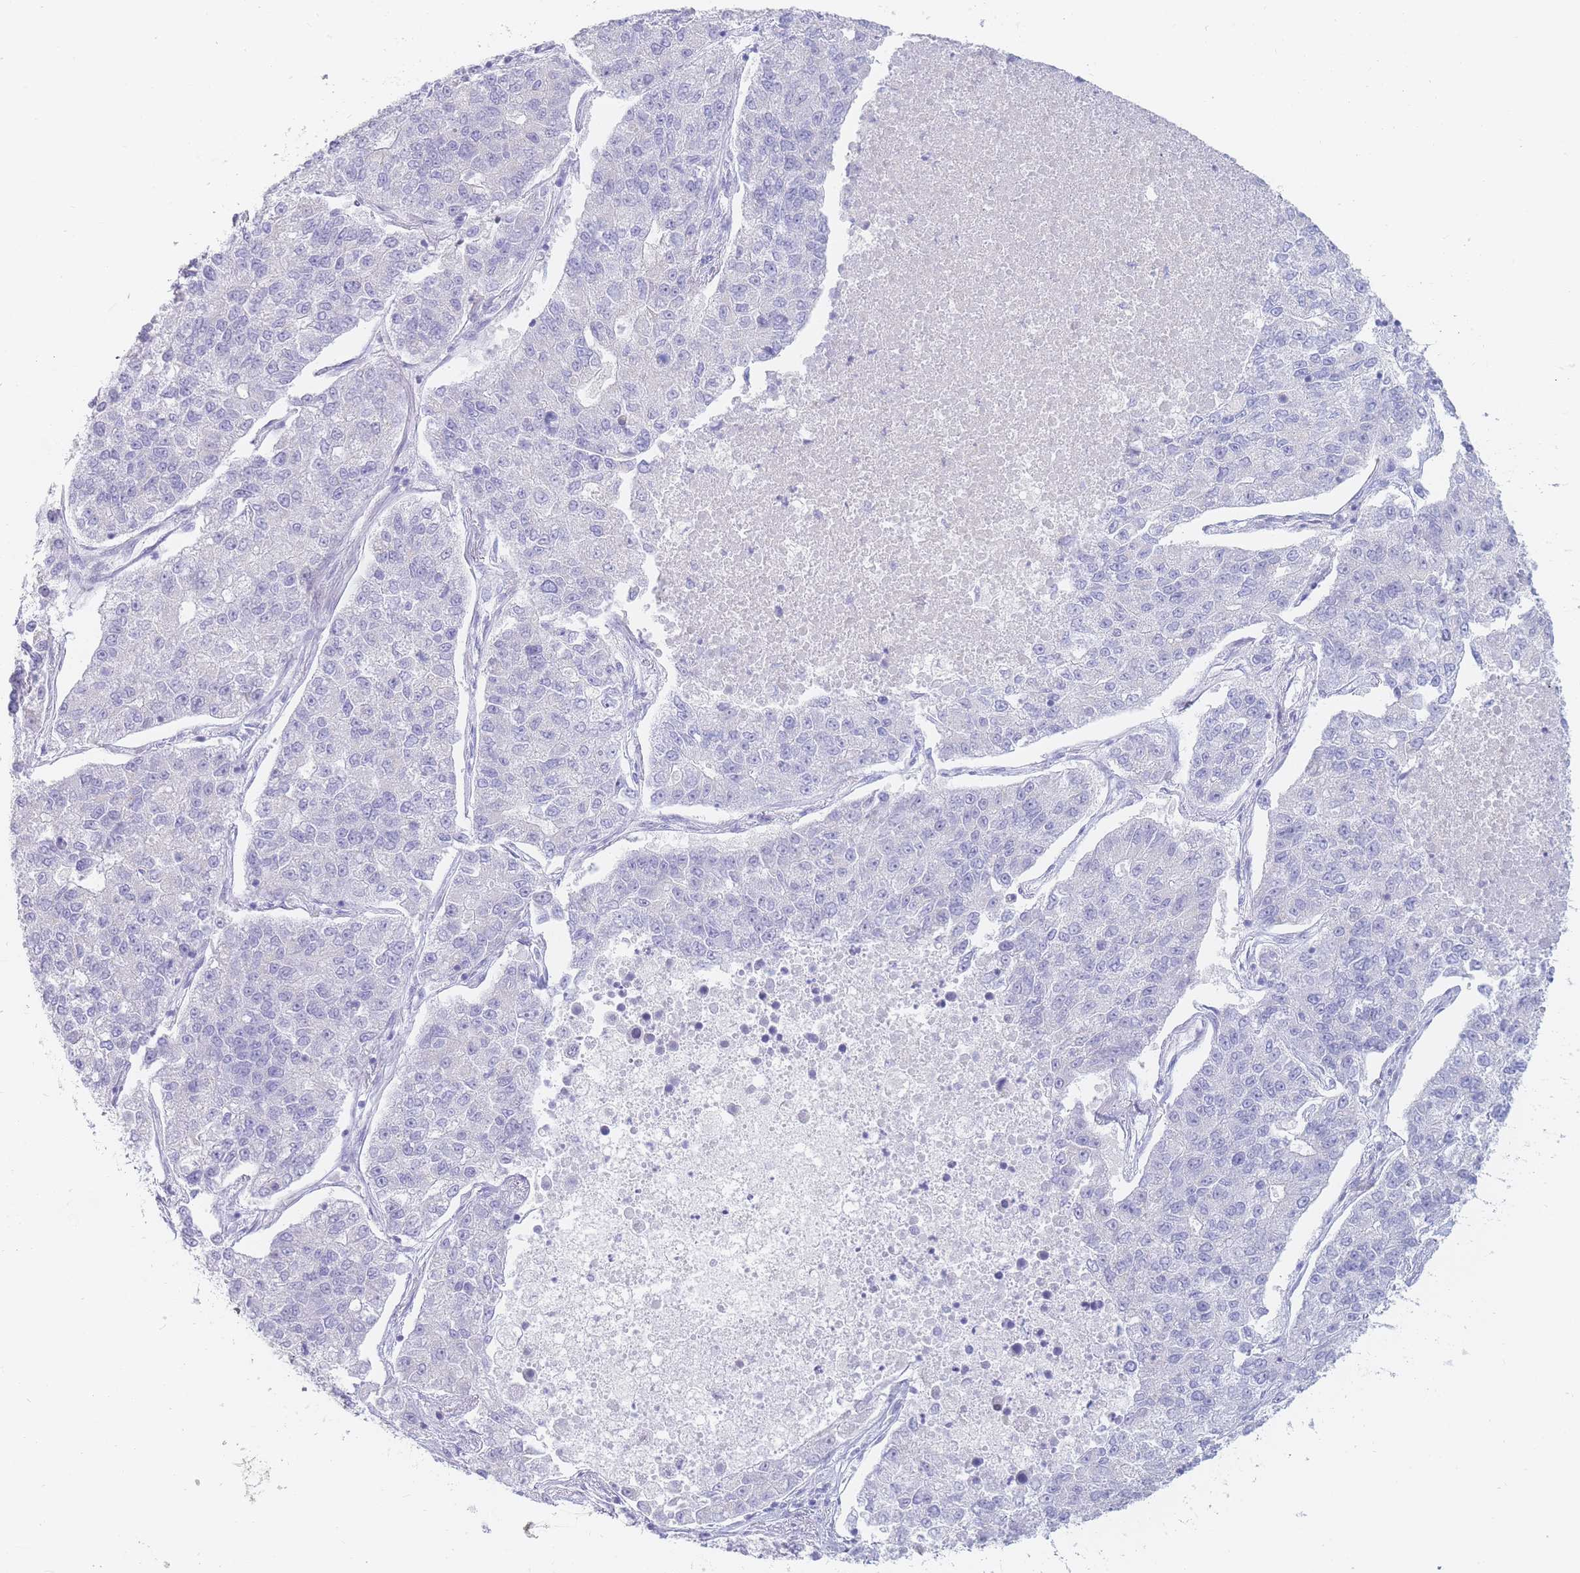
{"staining": {"intensity": "negative", "quantity": "none", "location": "none"}, "tissue": "lung cancer", "cell_type": "Tumor cells", "image_type": "cancer", "snomed": [{"axis": "morphology", "description": "Adenocarcinoma, NOS"}, {"axis": "topography", "description": "Lung"}], "caption": "Protein analysis of lung cancer (adenocarcinoma) demonstrates no significant staining in tumor cells.", "gene": "PSMB5", "patient": {"sex": "male", "age": 49}}